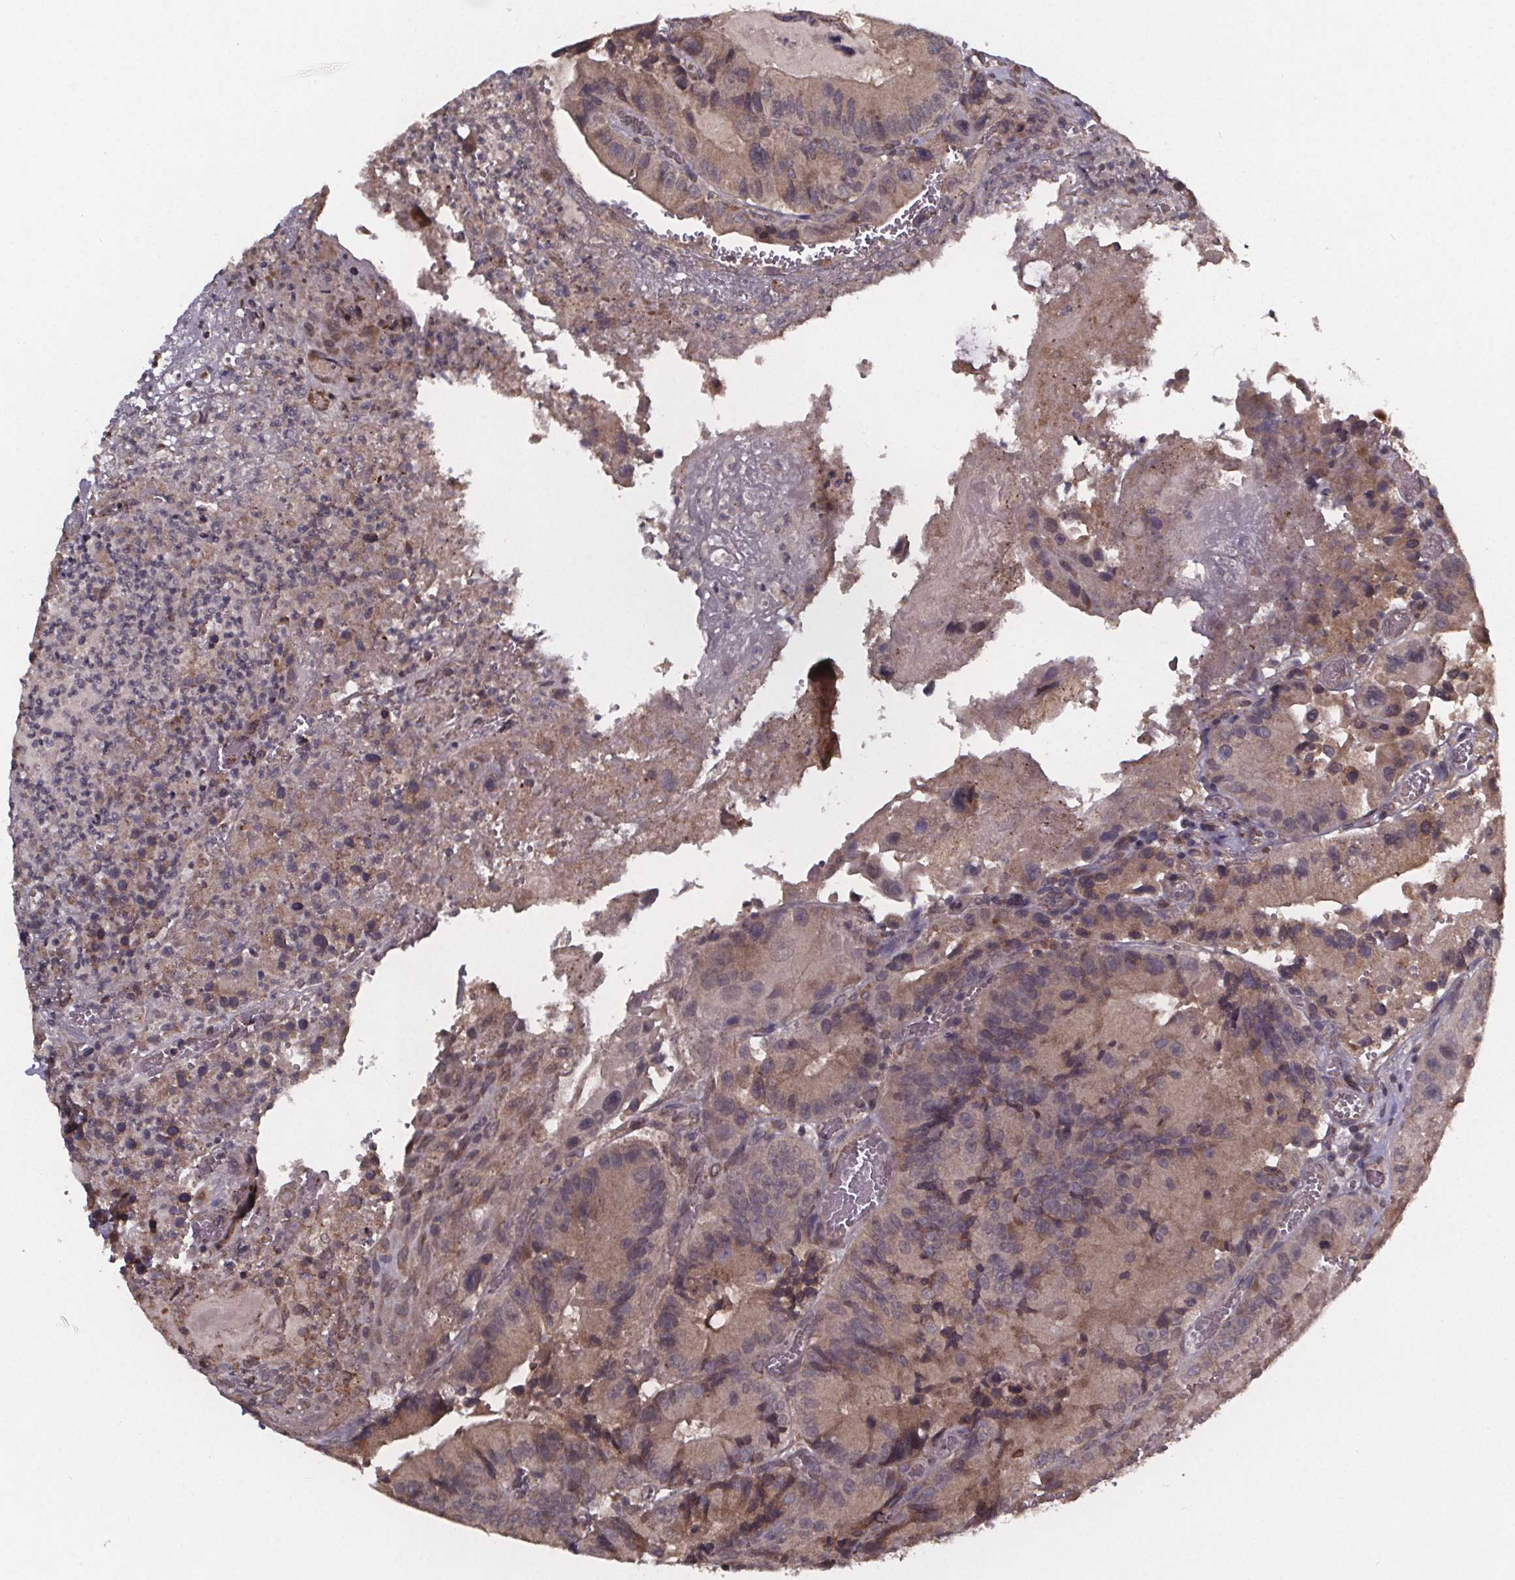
{"staining": {"intensity": "weak", "quantity": ">75%", "location": "cytoplasmic/membranous"}, "tissue": "colorectal cancer", "cell_type": "Tumor cells", "image_type": "cancer", "snomed": [{"axis": "morphology", "description": "Adenocarcinoma, NOS"}, {"axis": "topography", "description": "Colon"}], "caption": "Protein staining of colorectal adenocarcinoma tissue exhibits weak cytoplasmic/membranous positivity in approximately >75% of tumor cells.", "gene": "SAT1", "patient": {"sex": "female", "age": 86}}